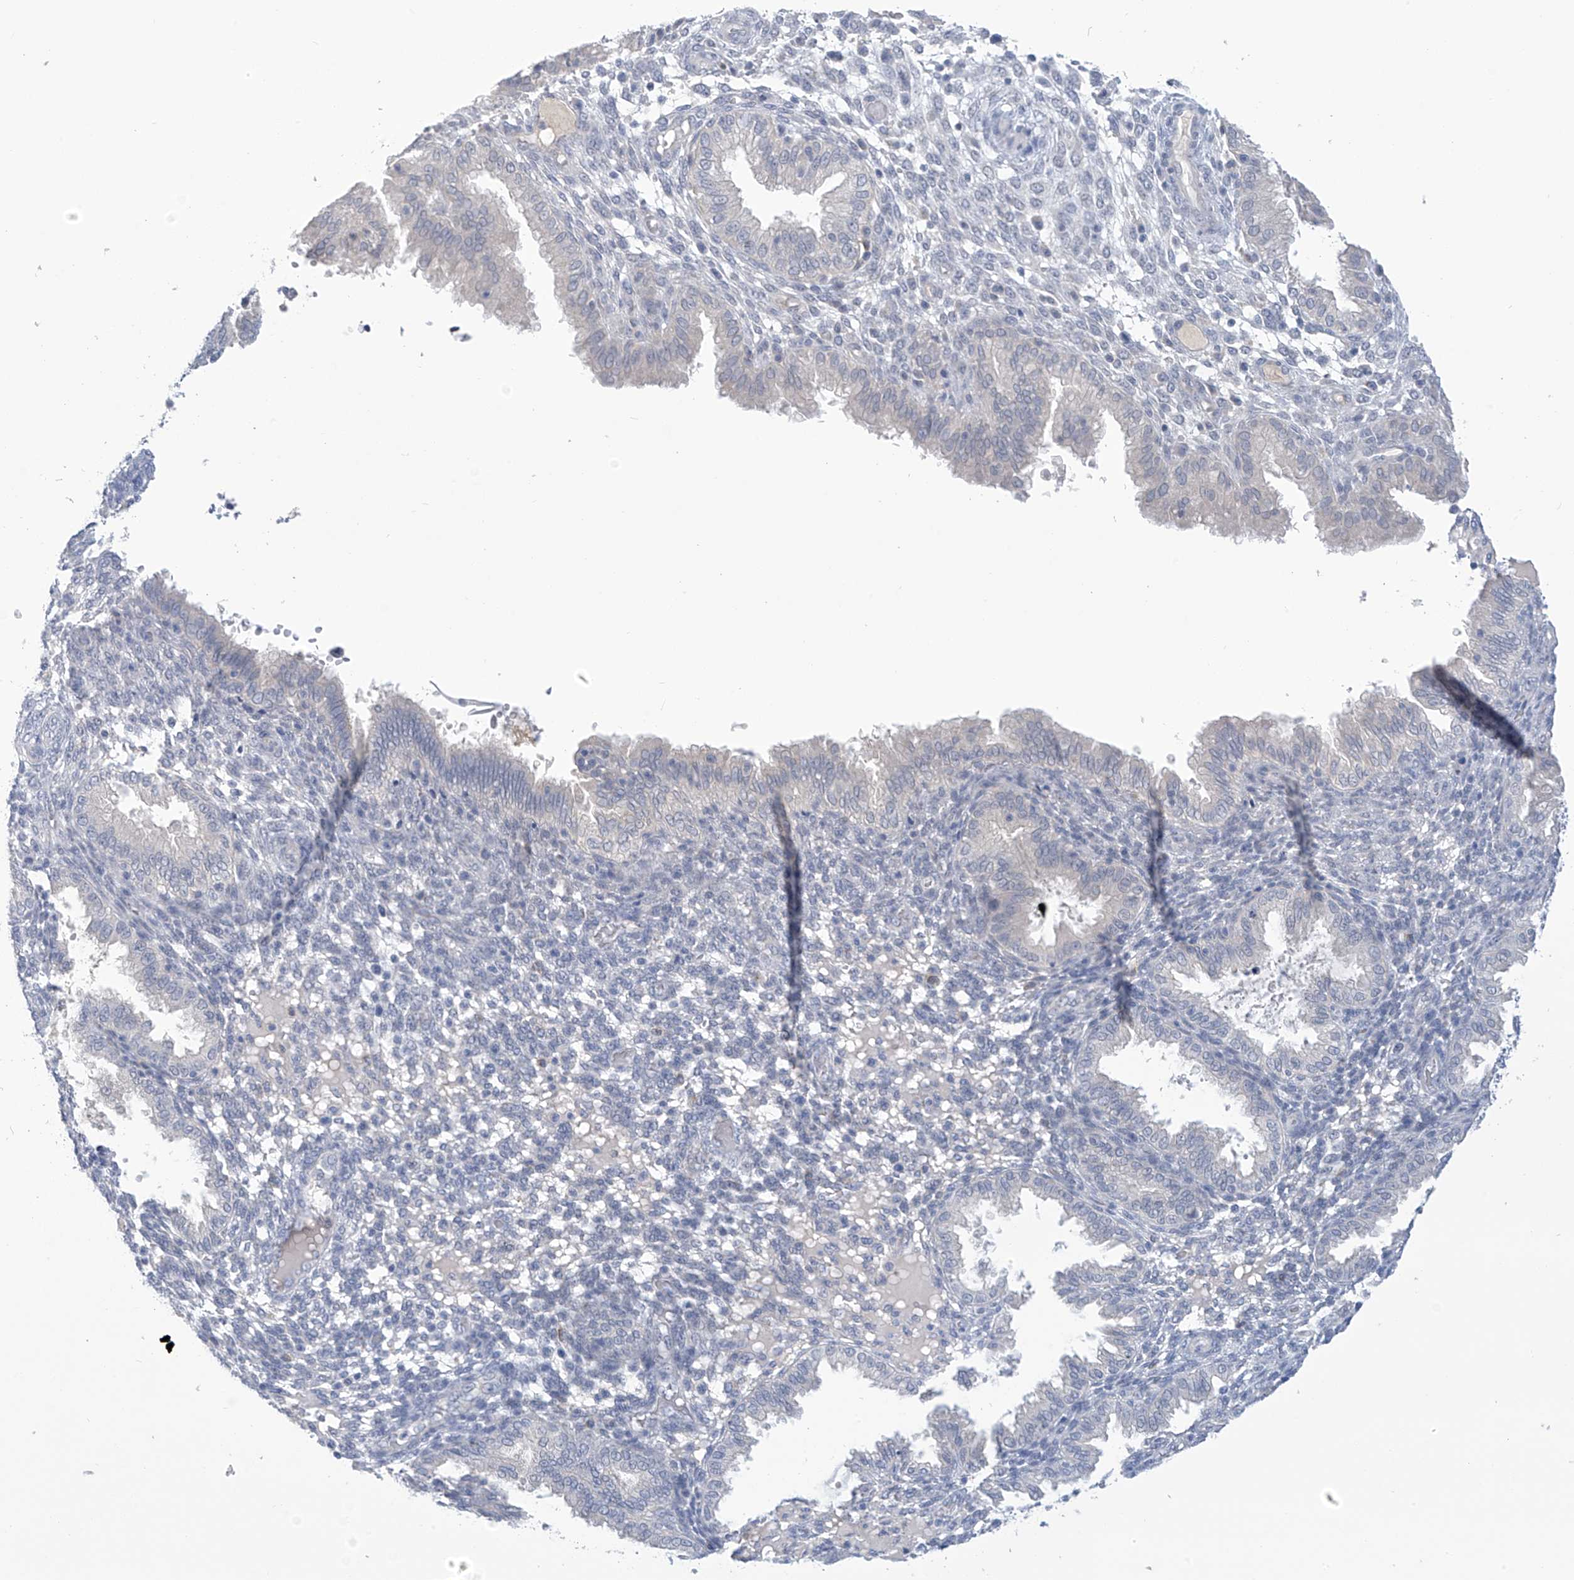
{"staining": {"intensity": "negative", "quantity": "none", "location": "none"}, "tissue": "endometrium", "cell_type": "Cells in endometrial stroma", "image_type": "normal", "snomed": [{"axis": "morphology", "description": "Normal tissue, NOS"}, {"axis": "topography", "description": "Endometrium"}], "caption": "Histopathology image shows no significant protein expression in cells in endometrial stroma of benign endometrium.", "gene": "IBA57", "patient": {"sex": "female", "age": 33}}